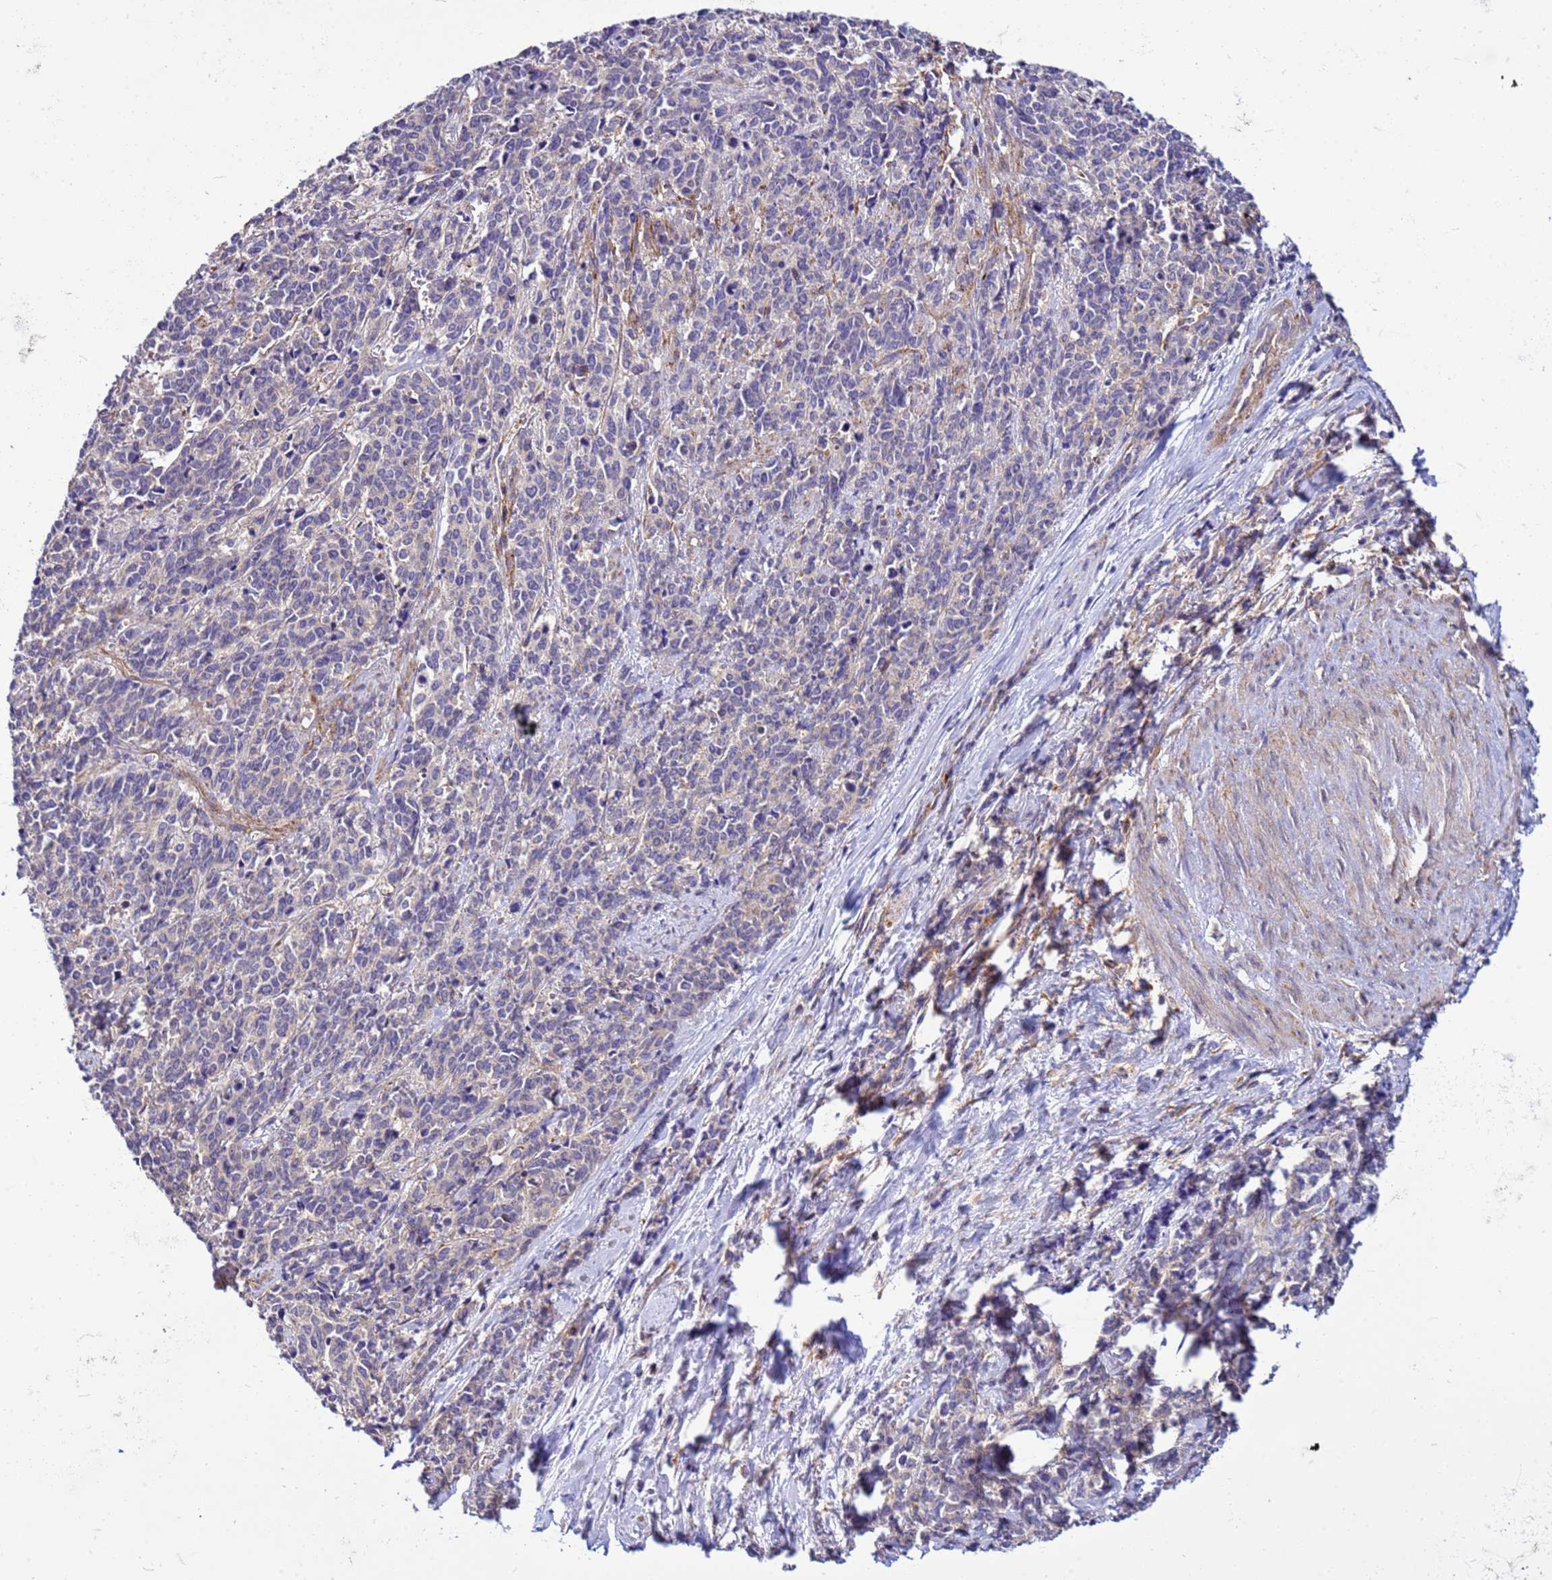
{"staining": {"intensity": "negative", "quantity": "none", "location": "none"}, "tissue": "cervical cancer", "cell_type": "Tumor cells", "image_type": "cancer", "snomed": [{"axis": "morphology", "description": "Squamous cell carcinoma, NOS"}, {"axis": "topography", "description": "Cervix"}], "caption": "IHC micrograph of human cervical cancer stained for a protein (brown), which demonstrates no staining in tumor cells.", "gene": "PKD1", "patient": {"sex": "female", "age": 60}}